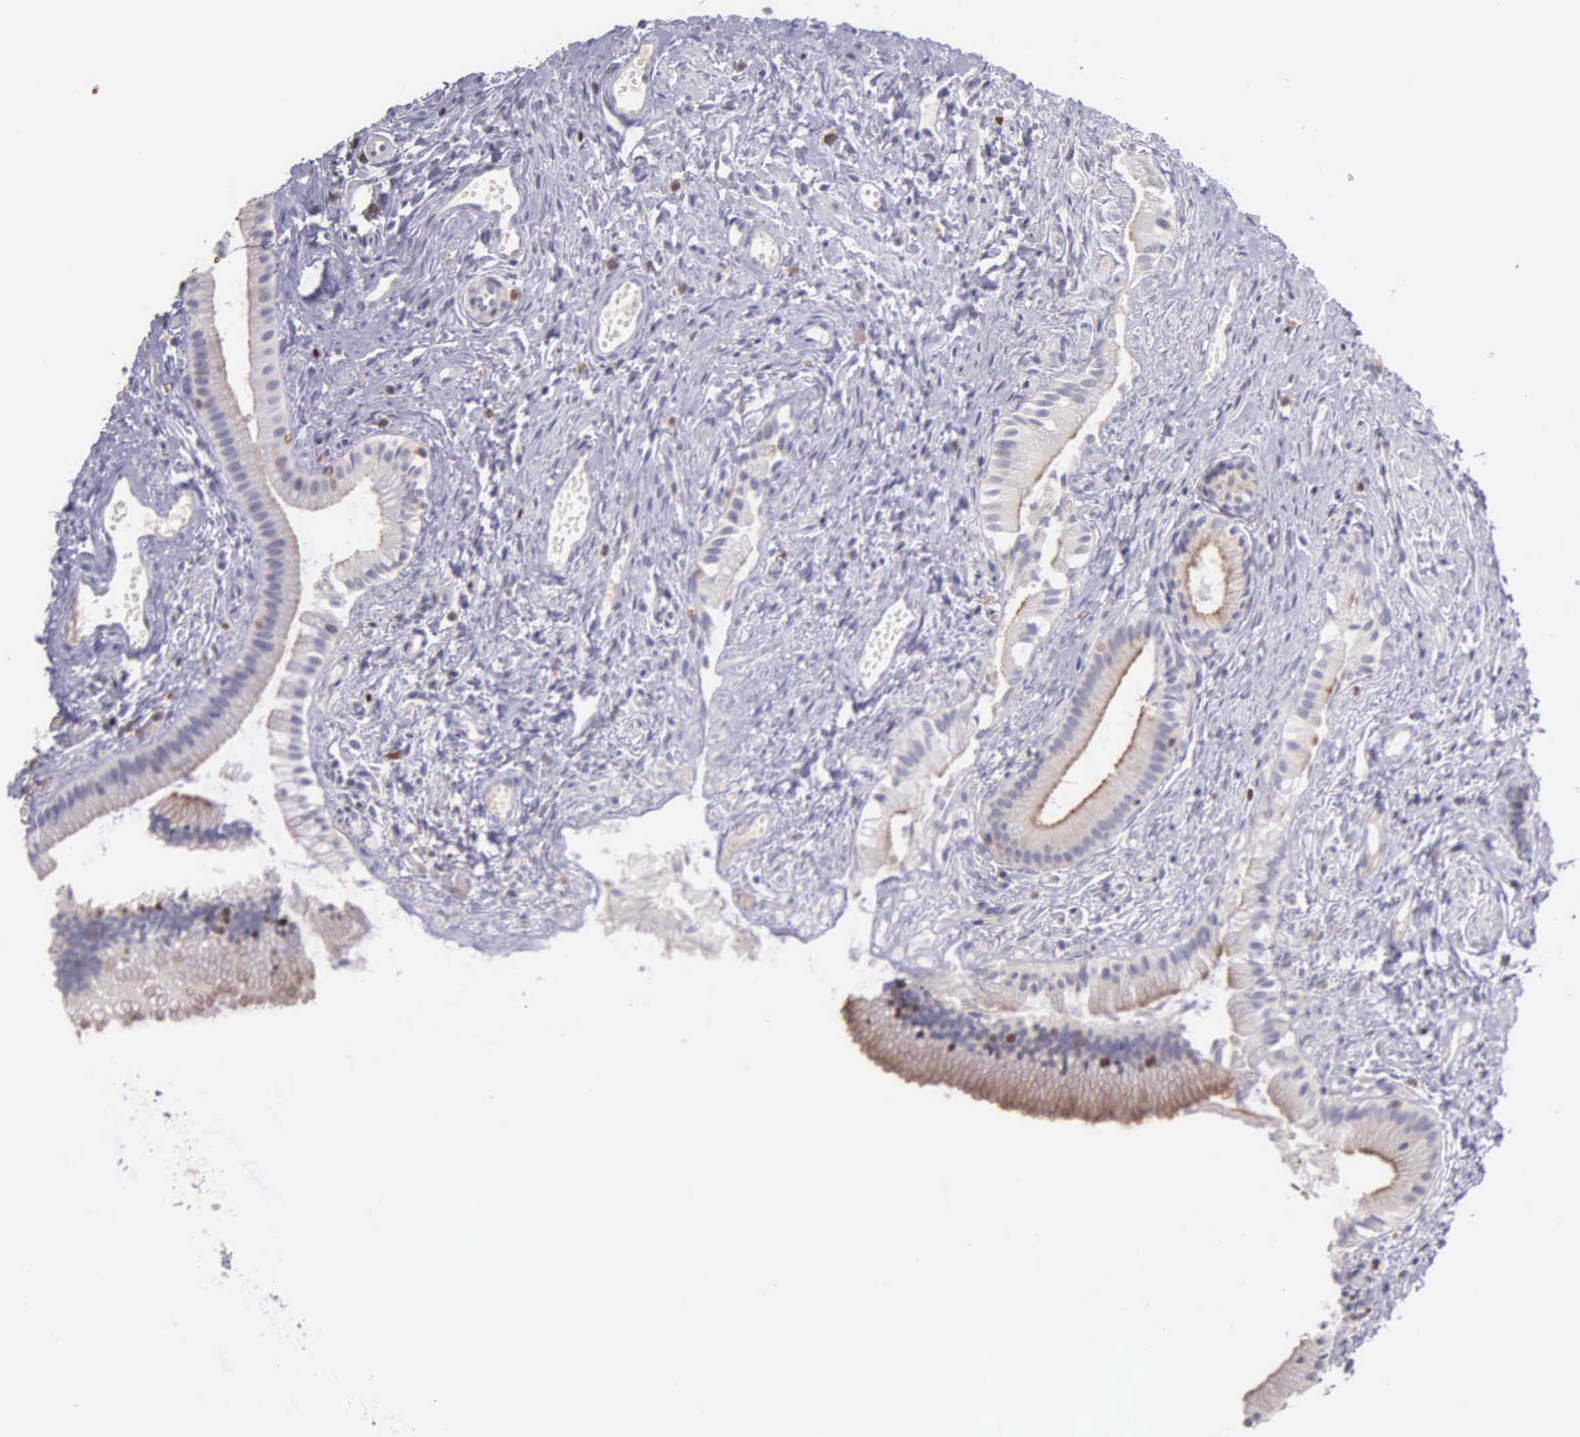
{"staining": {"intensity": "strong", "quantity": "<25%", "location": "nuclear"}, "tissue": "gallbladder", "cell_type": "Glandular cells", "image_type": "normal", "snomed": [{"axis": "morphology", "description": "Normal tissue, NOS"}, {"axis": "topography", "description": "Gallbladder"}], "caption": "Gallbladder stained with DAB IHC exhibits medium levels of strong nuclear positivity in about <25% of glandular cells.", "gene": "MCM5", "patient": {"sex": "female", "age": 58}}